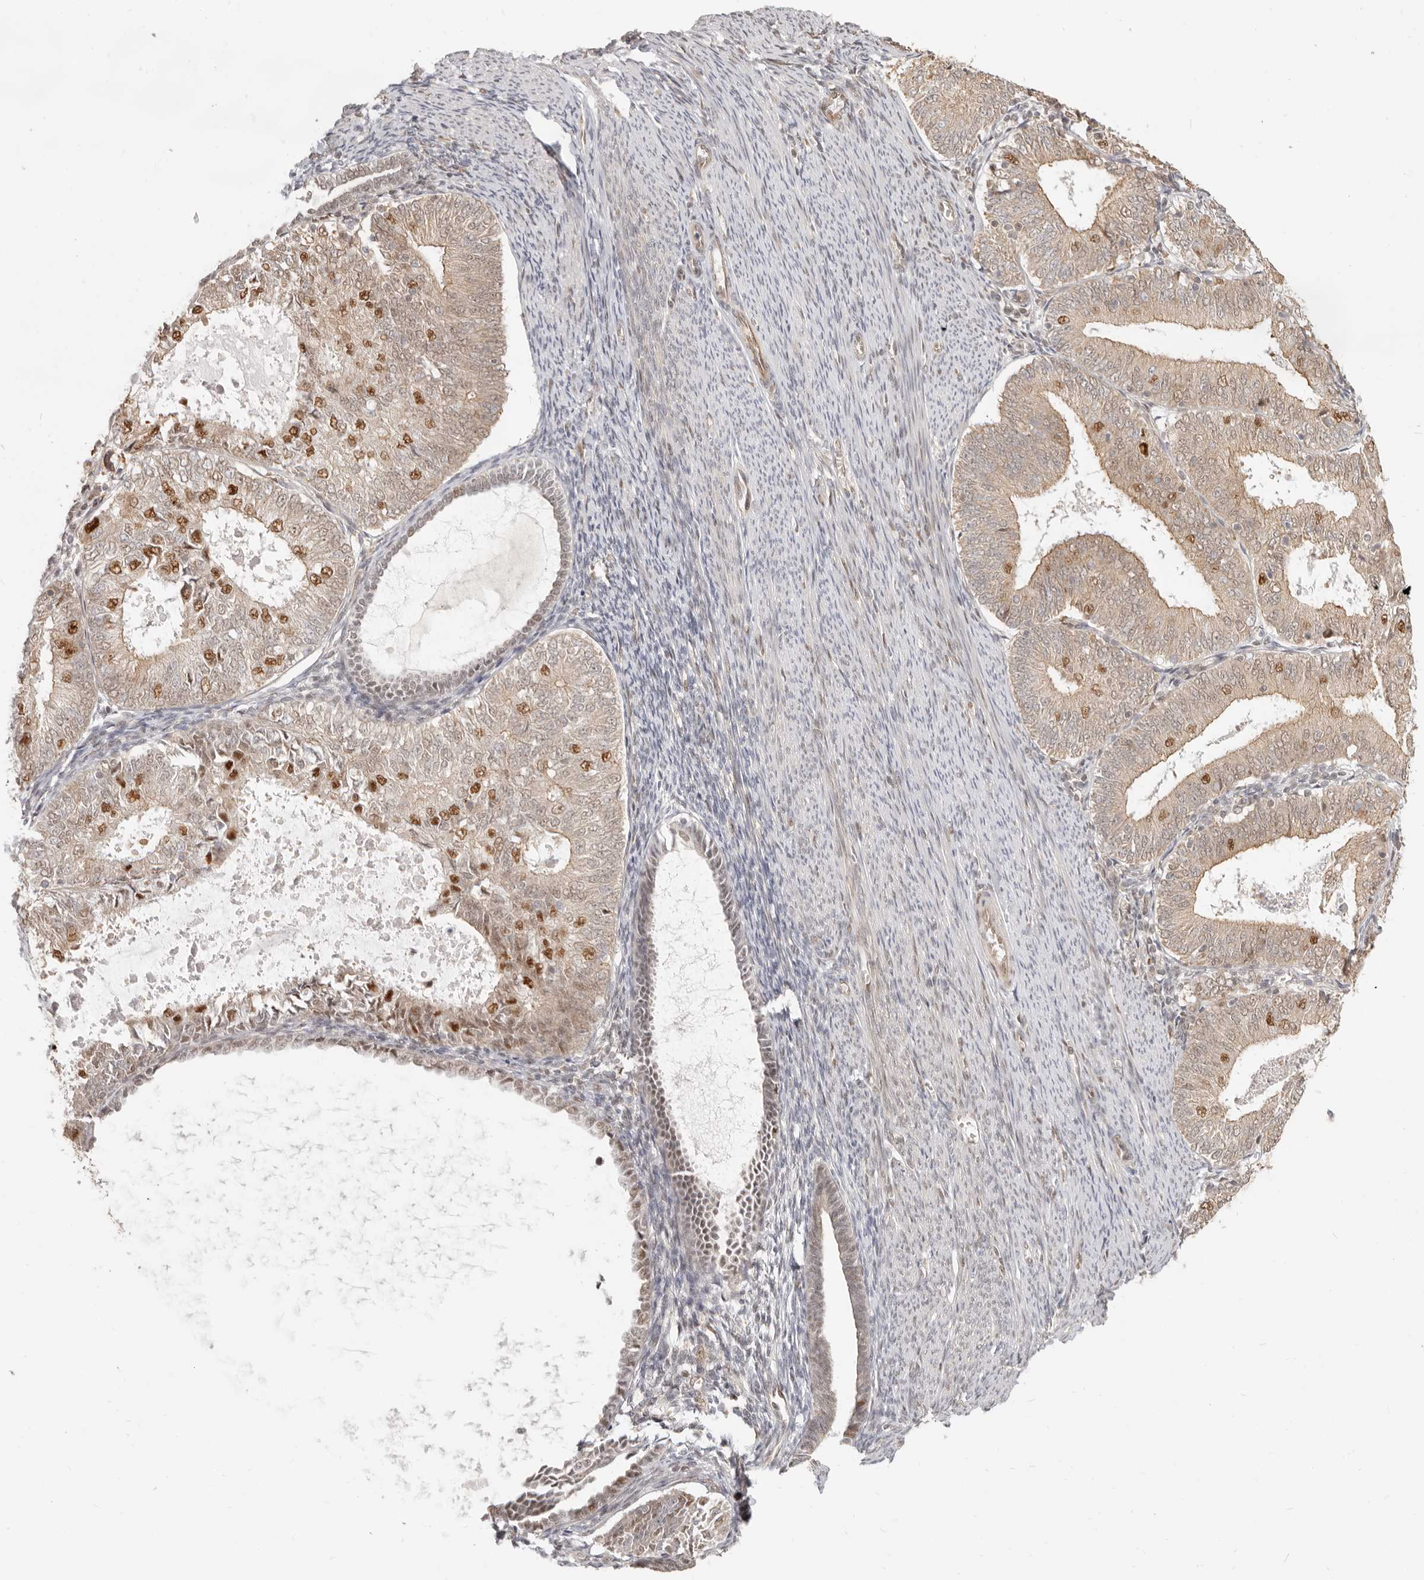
{"staining": {"intensity": "moderate", "quantity": "<25%", "location": "cytoplasmic/membranous,nuclear"}, "tissue": "endometrial cancer", "cell_type": "Tumor cells", "image_type": "cancer", "snomed": [{"axis": "morphology", "description": "Adenocarcinoma, NOS"}, {"axis": "topography", "description": "Endometrium"}], "caption": "An IHC image of tumor tissue is shown. Protein staining in brown shows moderate cytoplasmic/membranous and nuclear positivity in endometrial adenocarcinoma within tumor cells.", "gene": "TUFT1", "patient": {"sex": "female", "age": 57}}